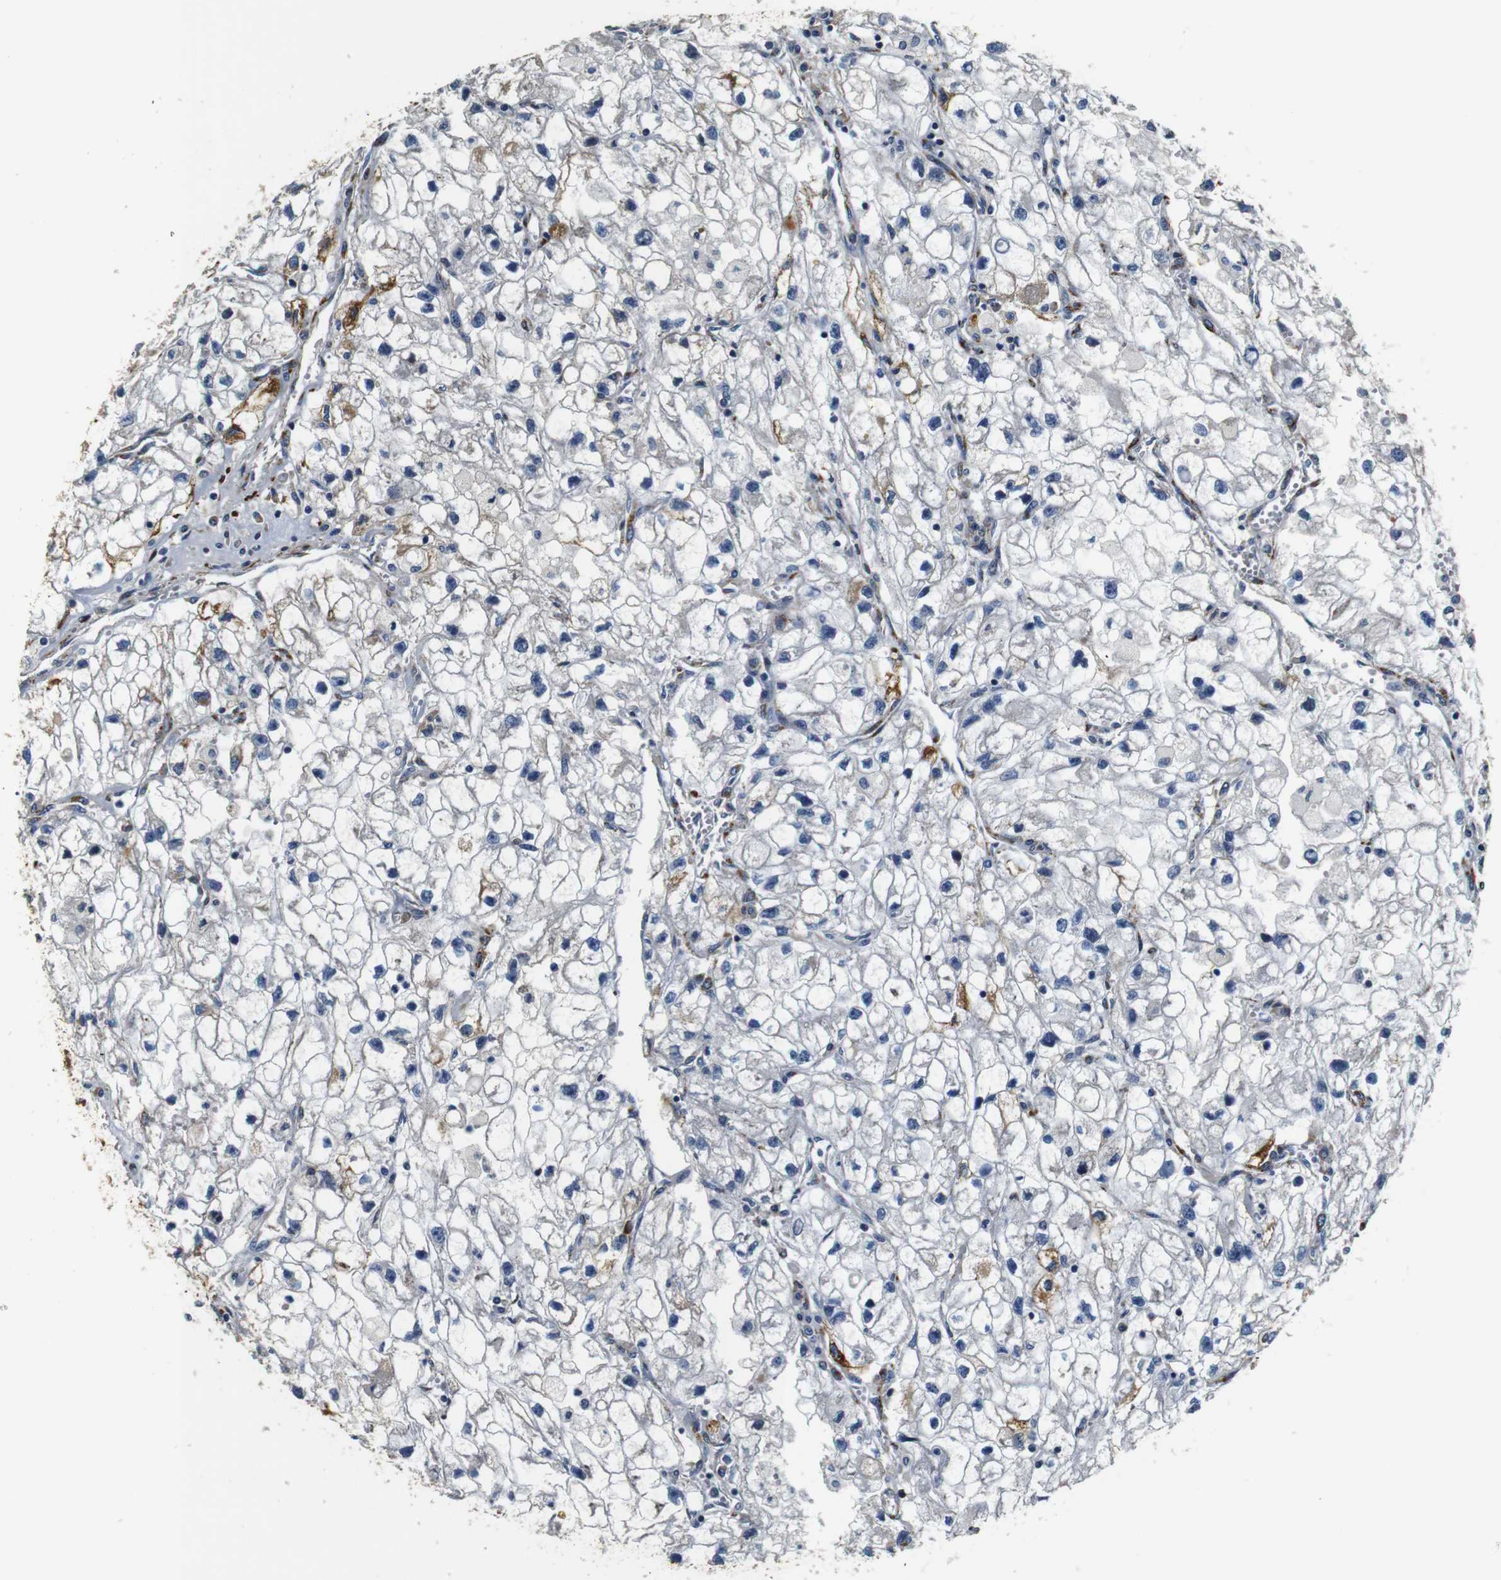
{"staining": {"intensity": "negative", "quantity": "none", "location": "none"}, "tissue": "renal cancer", "cell_type": "Tumor cells", "image_type": "cancer", "snomed": [{"axis": "morphology", "description": "Adenocarcinoma, NOS"}, {"axis": "topography", "description": "Kidney"}], "caption": "An immunohistochemistry (IHC) image of adenocarcinoma (renal) is shown. There is no staining in tumor cells of adenocarcinoma (renal).", "gene": "COL1A1", "patient": {"sex": "female", "age": 70}}